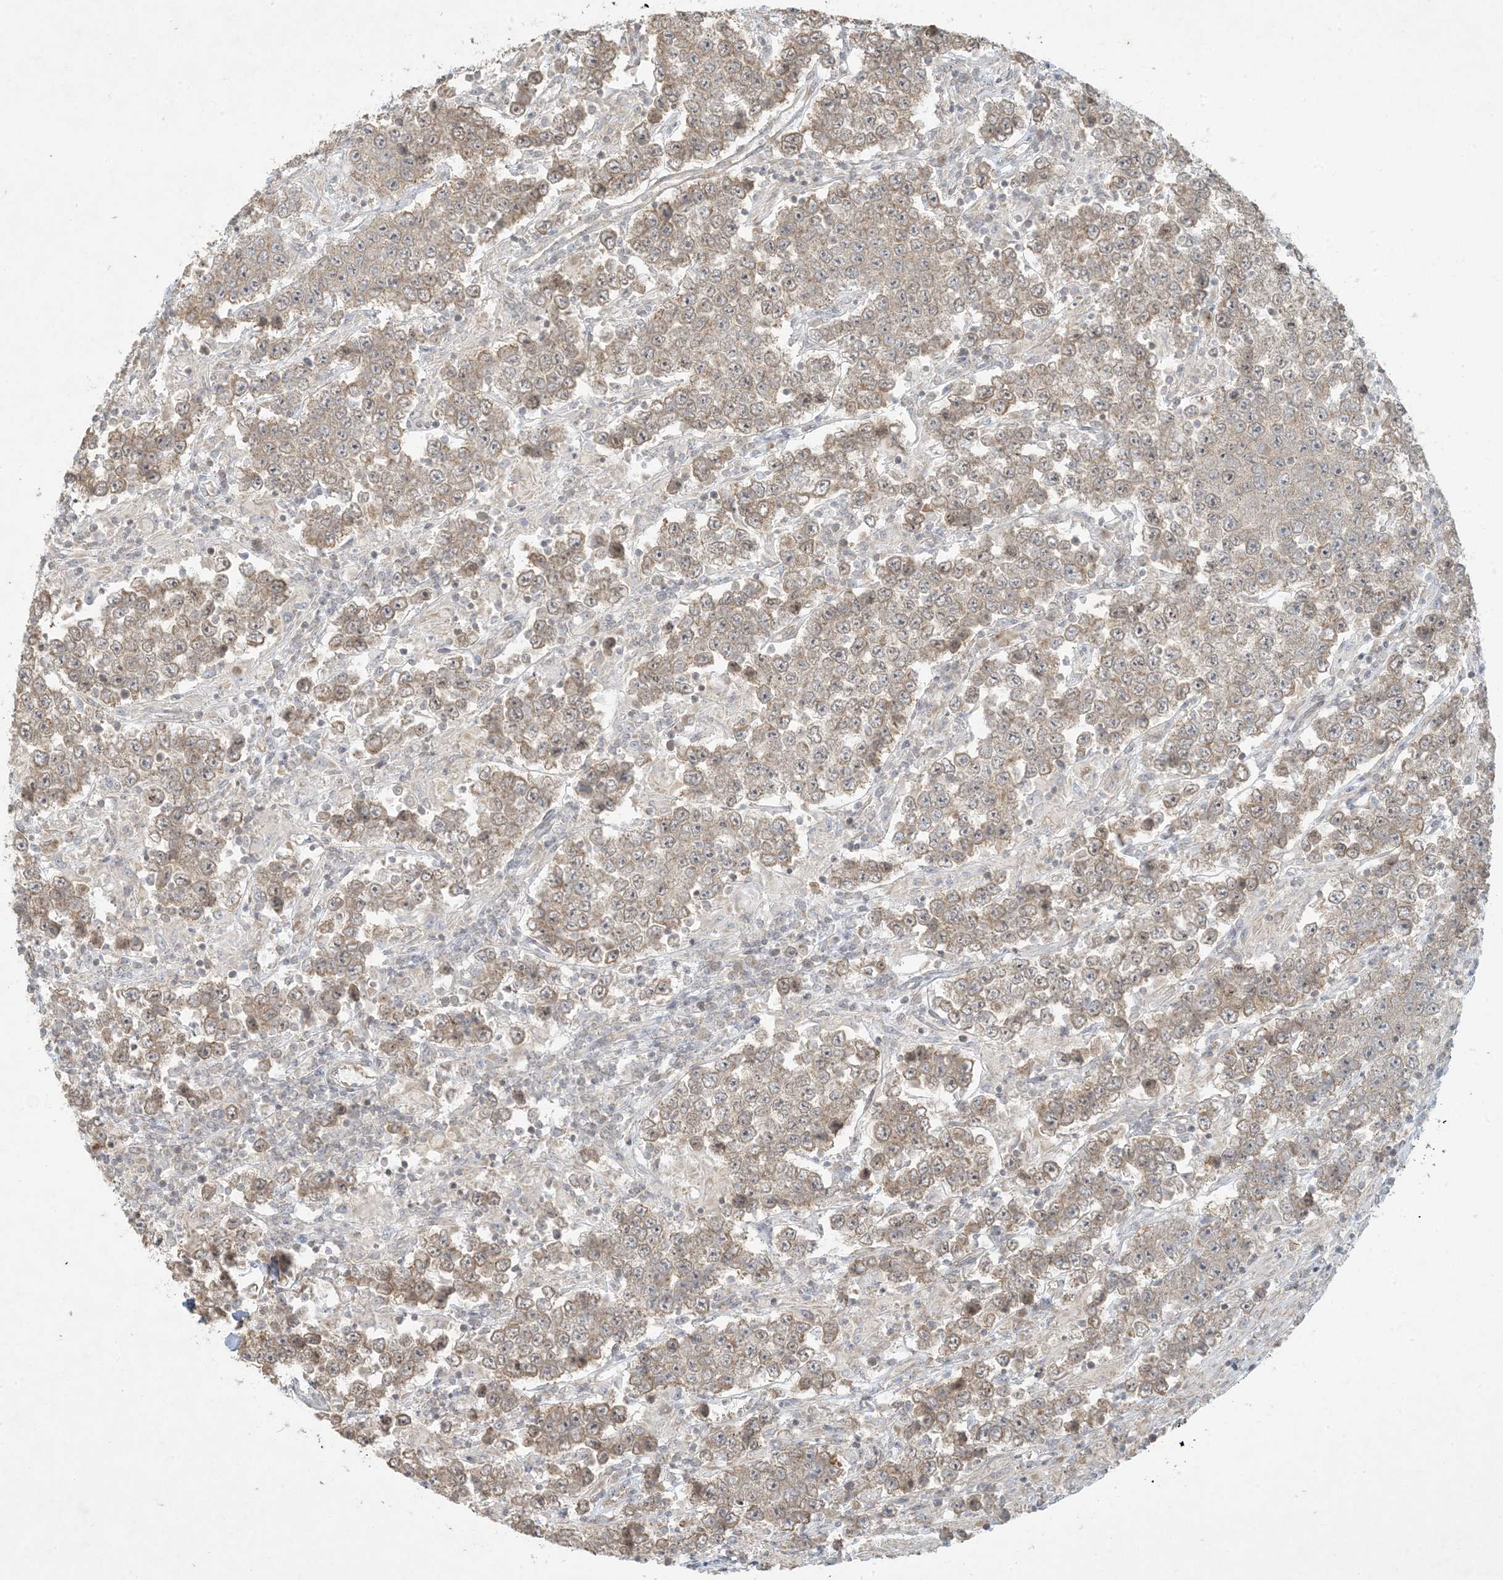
{"staining": {"intensity": "moderate", "quantity": "25%-75%", "location": "cytoplasmic/membranous"}, "tissue": "testis cancer", "cell_type": "Tumor cells", "image_type": "cancer", "snomed": [{"axis": "morphology", "description": "Normal tissue, NOS"}, {"axis": "morphology", "description": "Urothelial carcinoma, High grade"}, {"axis": "morphology", "description": "Seminoma, NOS"}, {"axis": "morphology", "description": "Carcinoma, Embryonal, NOS"}, {"axis": "topography", "description": "Urinary bladder"}, {"axis": "topography", "description": "Testis"}], "caption": "A histopathology image of human testis high-grade urothelial carcinoma stained for a protein reveals moderate cytoplasmic/membranous brown staining in tumor cells.", "gene": "BCORL1", "patient": {"sex": "male", "age": 41}}